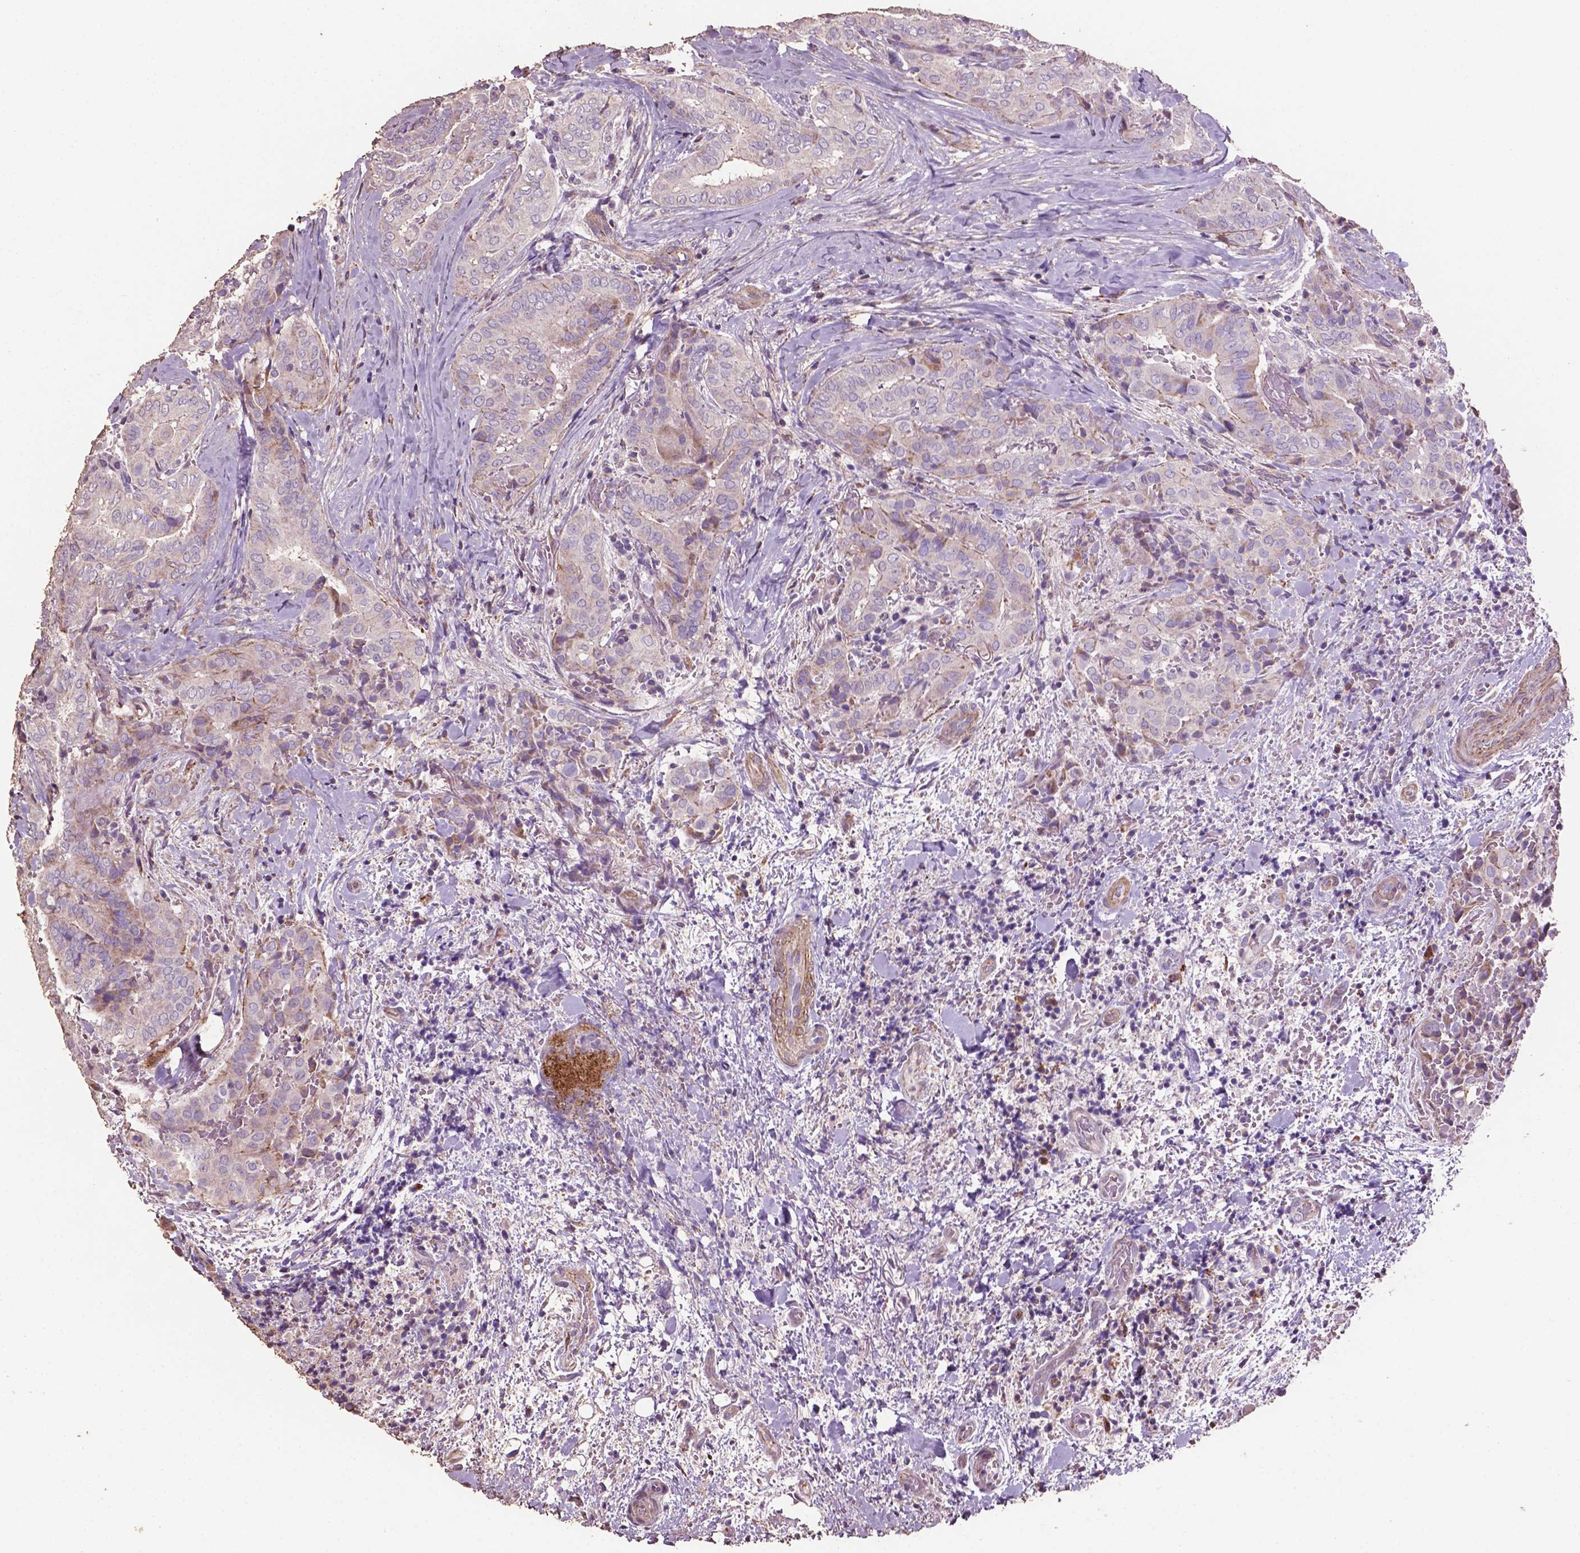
{"staining": {"intensity": "negative", "quantity": "none", "location": "none"}, "tissue": "thyroid cancer", "cell_type": "Tumor cells", "image_type": "cancer", "snomed": [{"axis": "morphology", "description": "Papillary adenocarcinoma, NOS"}, {"axis": "topography", "description": "Thyroid gland"}], "caption": "Protein analysis of papillary adenocarcinoma (thyroid) demonstrates no significant positivity in tumor cells.", "gene": "COMMD4", "patient": {"sex": "female", "age": 61}}